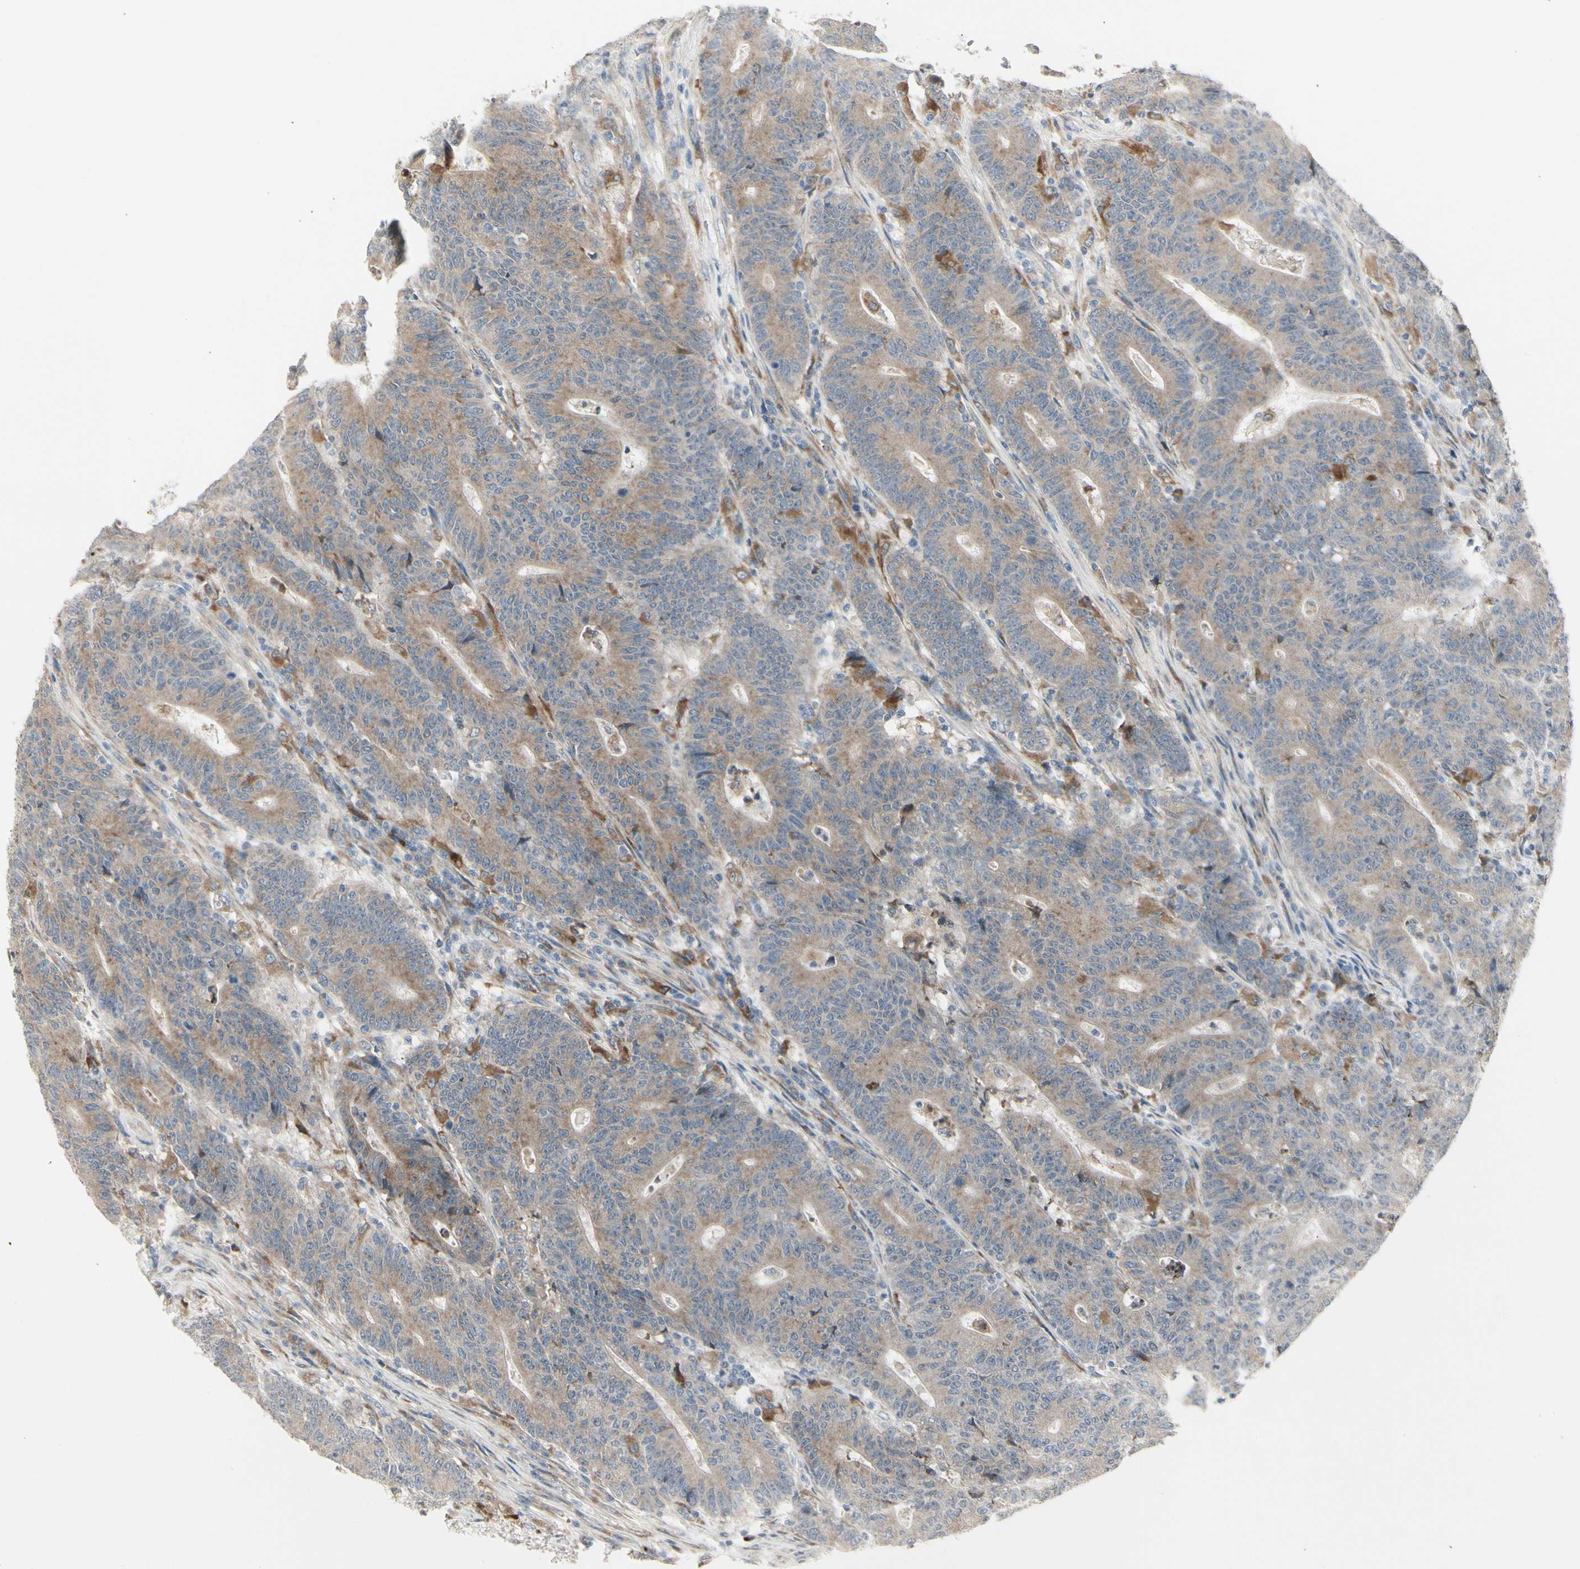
{"staining": {"intensity": "weak", "quantity": ">75%", "location": "cytoplasmic/membranous"}, "tissue": "colorectal cancer", "cell_type": "Tumor cells", "image_type": "cancer", "snomed": [{"axis": "morphology", "description": "Normal tissue, NOS"}, {"axis": "morphology", "description": "Adenocarcinoma, NOS"}, {"axis": "topography", "description": "Colon"}], "caption": "Immunohistochemistry (IHC) histopathology image of neoplastic tissue: adenocarcinoma (colorectal) stained using immunohistochemistry (IHC) exhibits low levels of weak protein expression localized specifically in the cytoplasmic/membranous of tumor cells, appearing as a cytoplasmic/membranous brown color.", "gene": "GRN", "patient": {"sex": "female", "age": 75}}